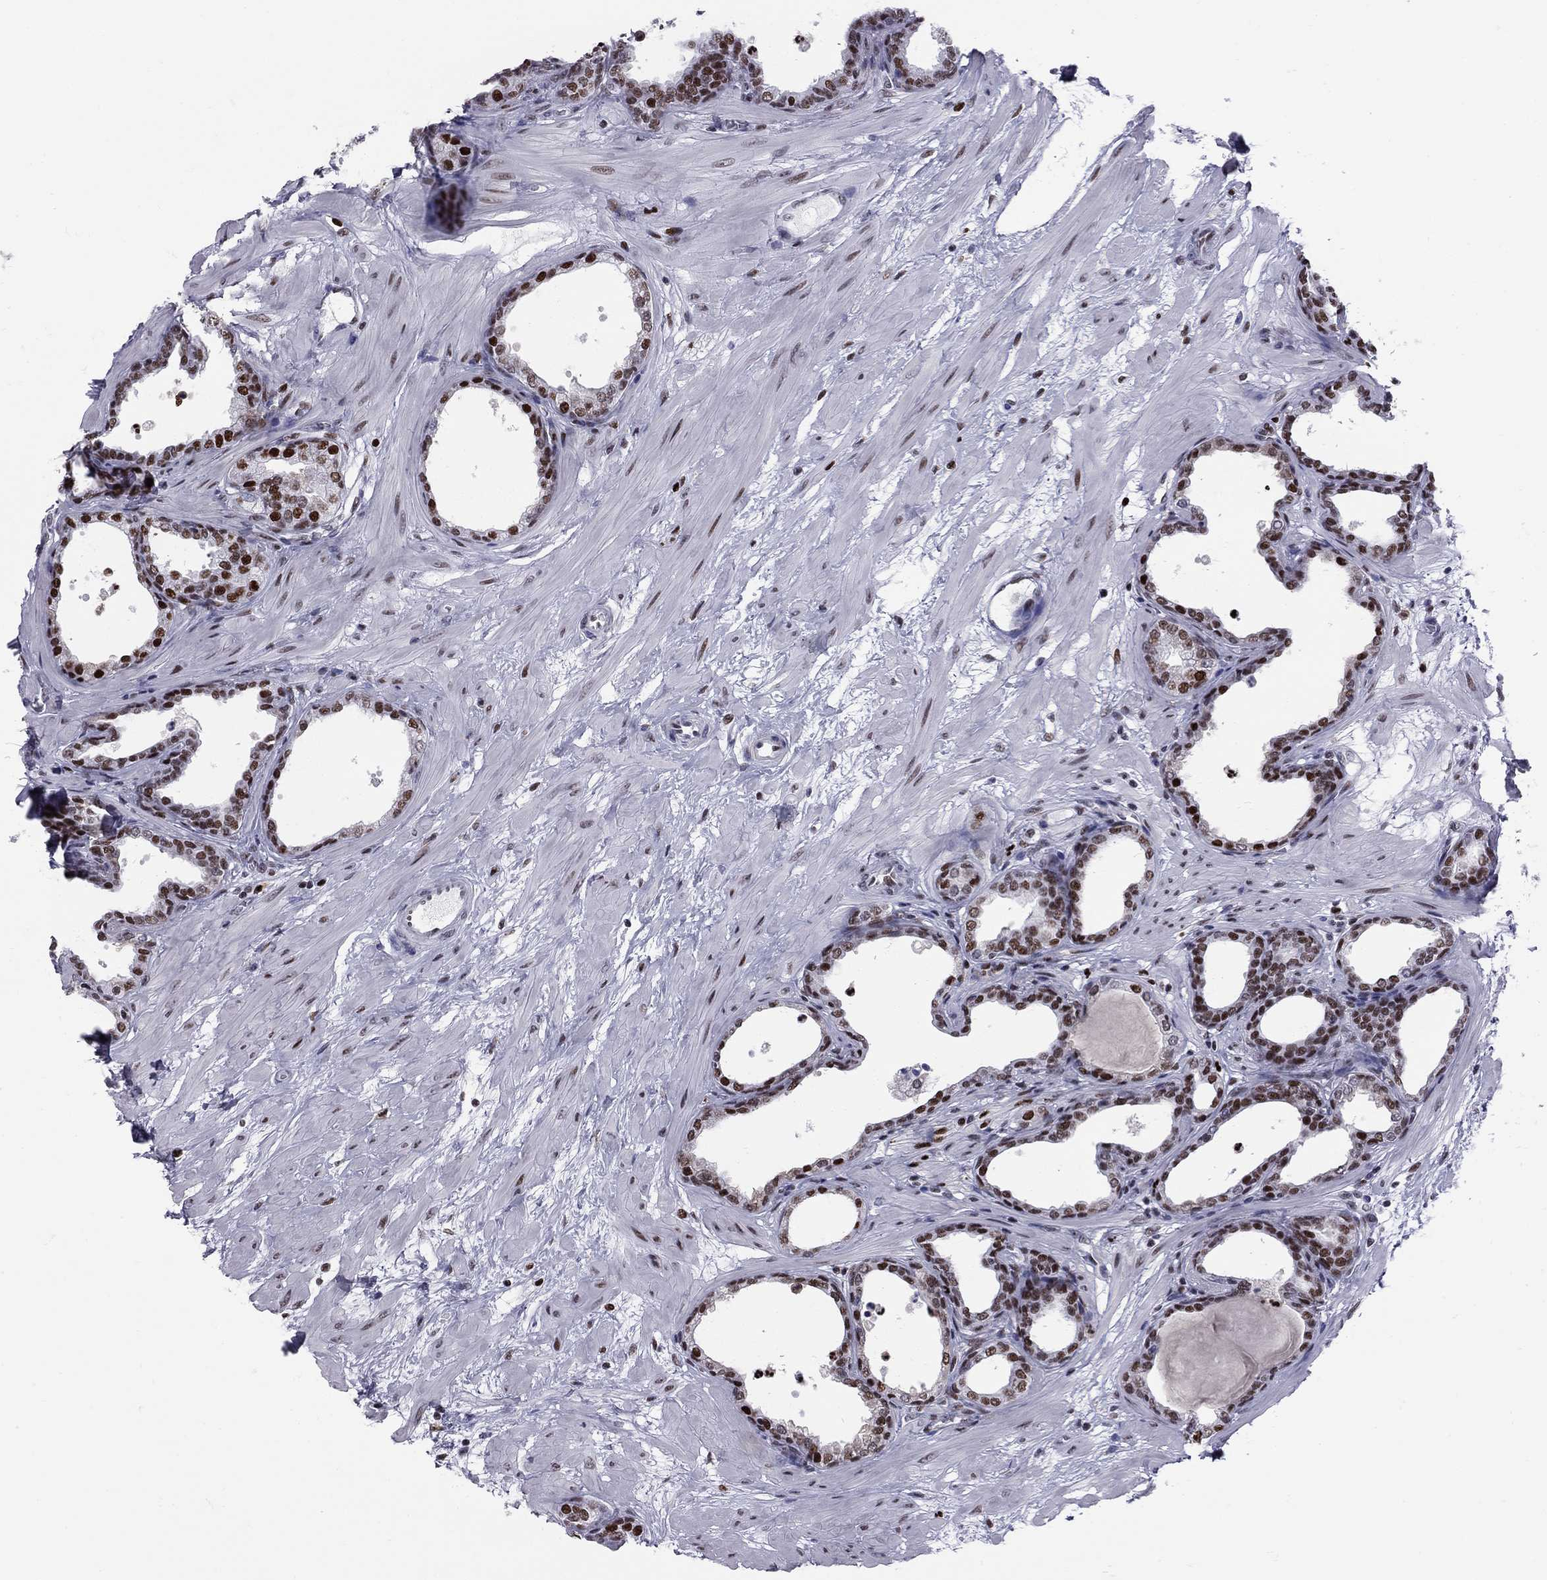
{"staining": {"intensity": "strong", "quantity": ">75%", "location": "nuclear"}, "tissue": "prostate", "cell_type": "Glandular cells", "image_type": "normal", "snomed": [{"axis": "morphology", "description": "Normal tissue, NOS"}, {"axis": "topography", "description": "Prostate"}], "caption": "Immunohistochemistry staining of unremarkable prostate, which shows high levels of strong nuclear positivity in approximately >75% of glandular cells indicating strong nuclear protein expression. The staining was performed using DAB (3,3'-diaminobenzidine) (brown) for protein detection and nuclei were counterstained in hematoxylin (blue).", "gene": "PCGF3", "patient": {"sex": "male", "age": 37}}